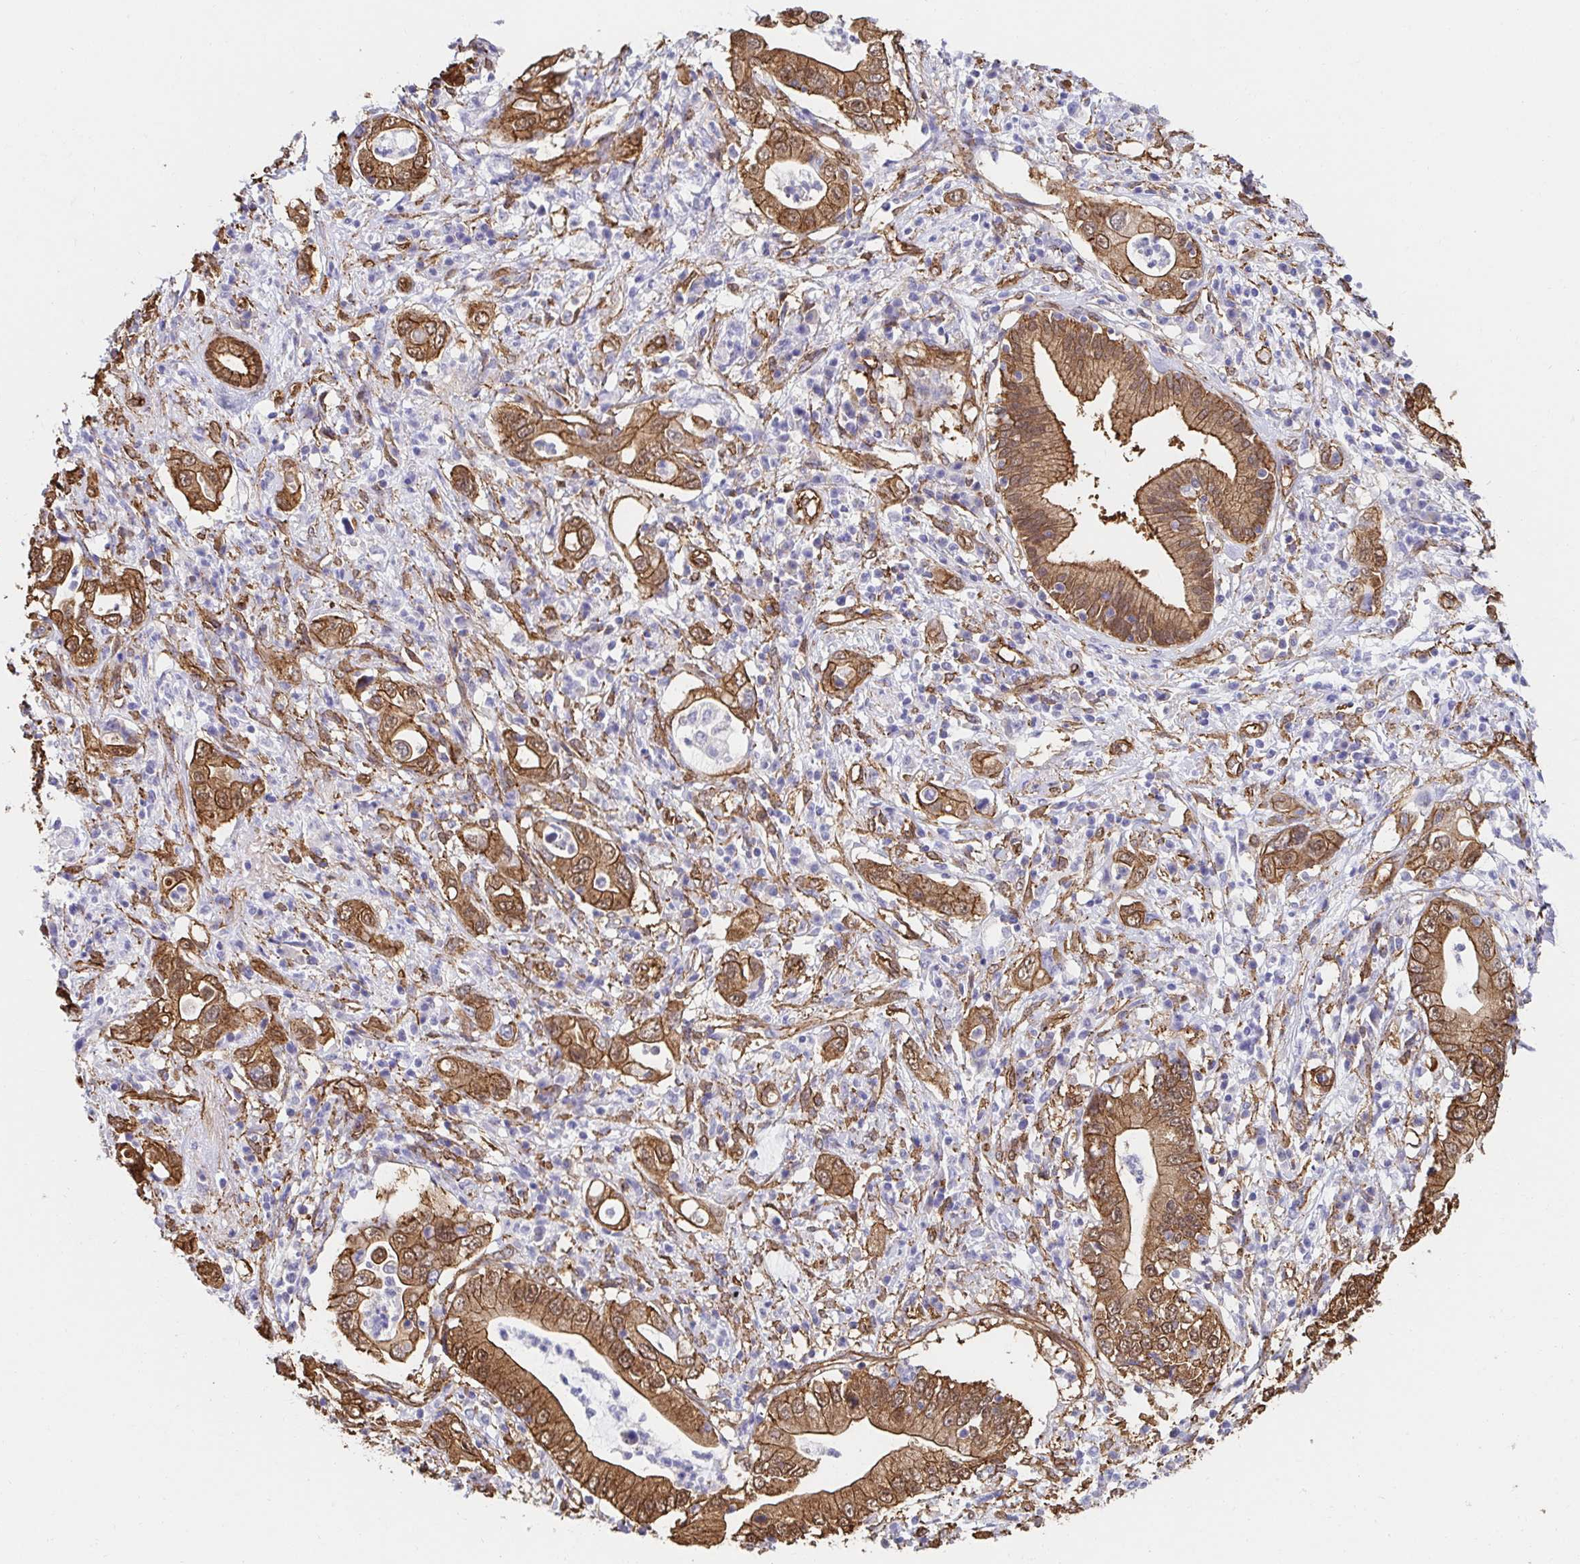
{"staining": {"intensity": "moderate", "quantity": ">75%", "location": "cytoplasmic/membranous"}, "tissue": "pancreatic cancer", "cell_type": "Tumor cells", "image_type": "cancer", "snomed": [{"axis": "morphology", "description": "Adenocarcinoma, NOS"}, {"axis": "topography", "description": "Pancreas"}], "caption": "Immunohistochemical staining of pancreatic adenocarcinoma reveals medium levels of moderate cytoplasmic/membranous protein positivity in approximately >75% of tumor cells. Immunohistochemistry (ihc) stains the protein in brown and the nuclei are stained blue.", "gene": "CTTN", "patient": {"sex": "female", "age": 72}}